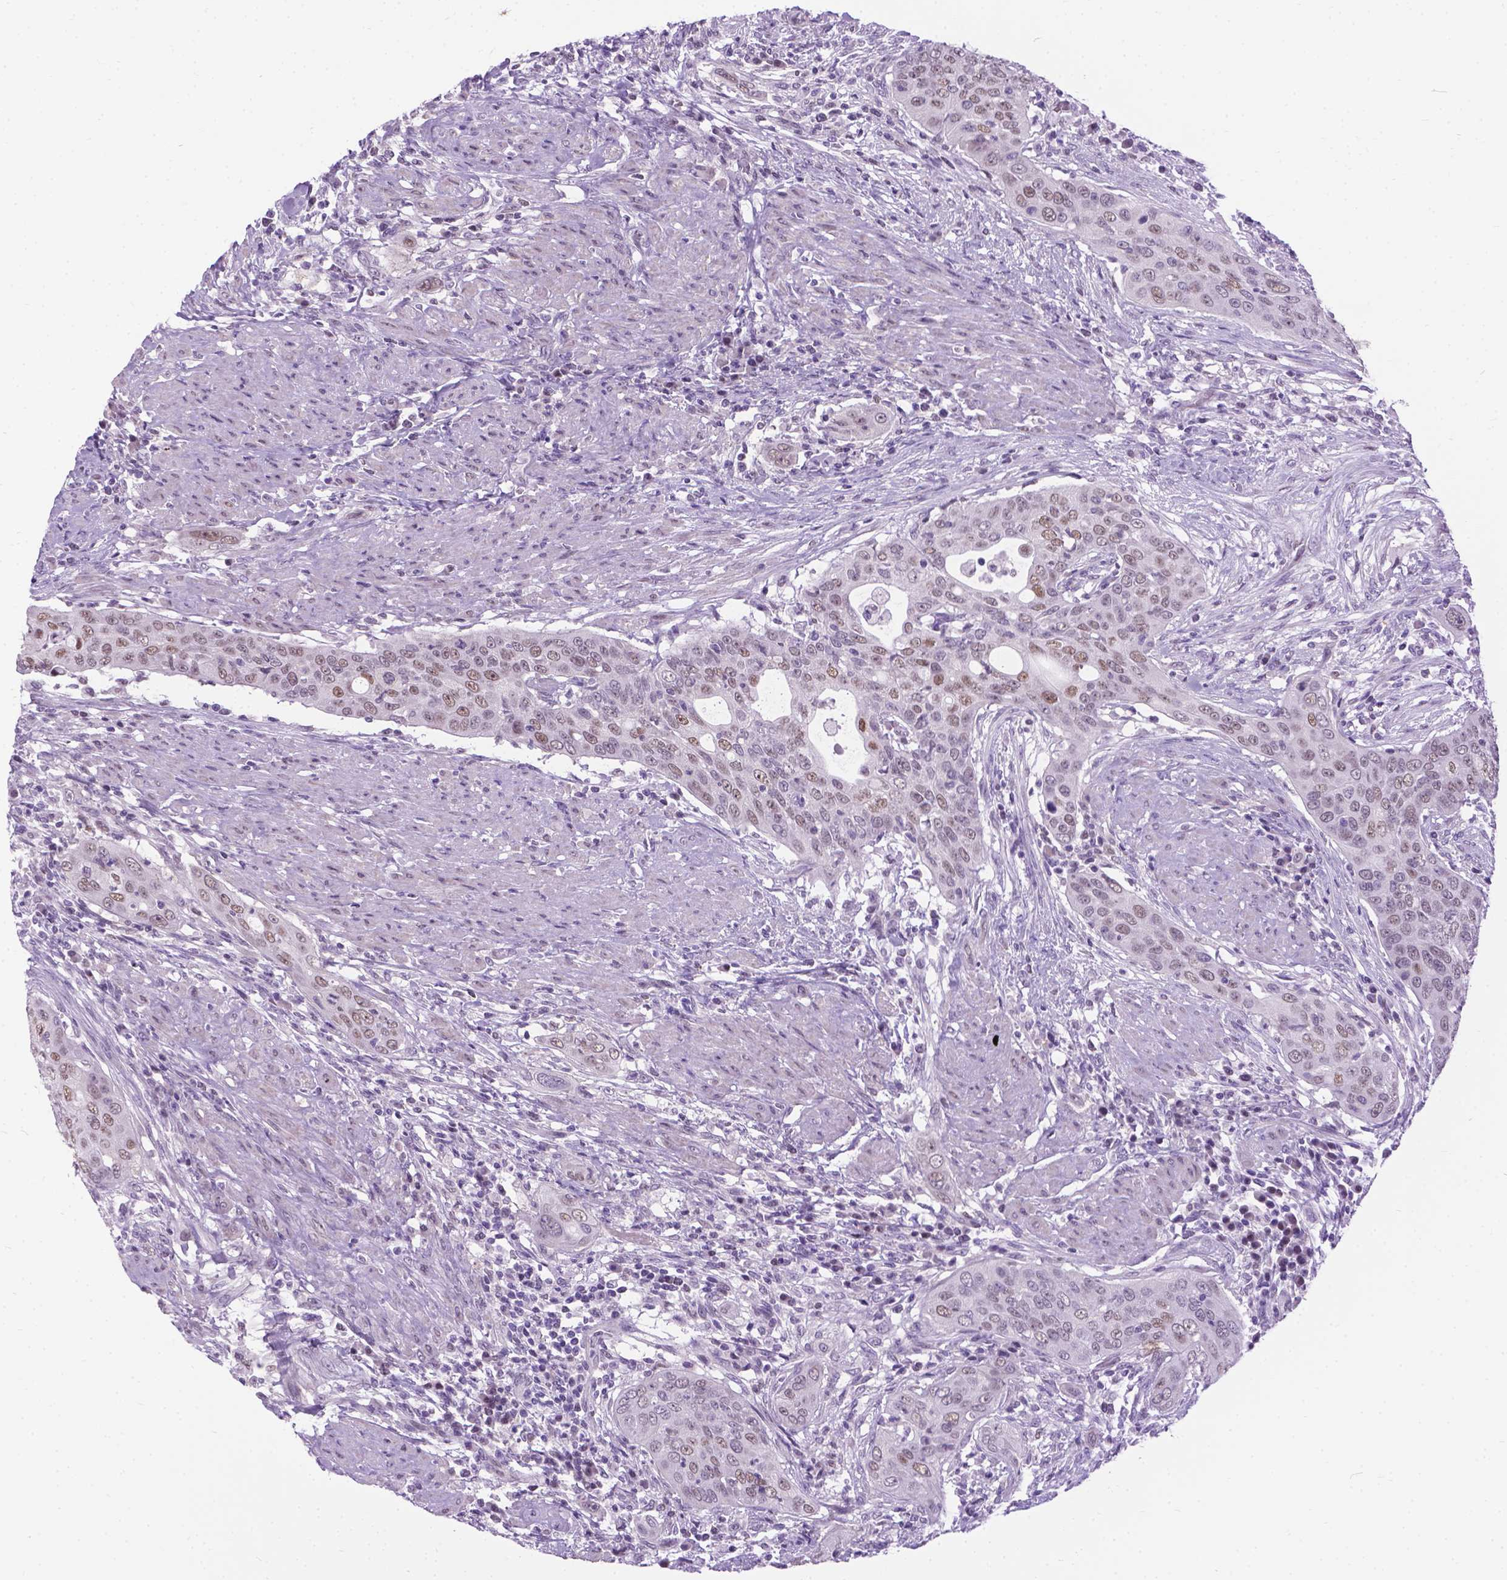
{"staining": {"intensity": "moderate", "quantity": "<25%", "location": "nuclear"}, "tissue": "urothelial cancer", "cell_type": "Tumor cells", "image_type": "cancer", "snomed": [{"axis": "morphology", "description": "Urothelial carcinoma, High grade"}, {"axis": "topography", "description": "Urinary bladder"}], "caption": "The image shows a brown stain indicating the presence of a protein in the nuclear of tumor cells in high-grade urothelial carcinoma.", "gene": "APCDD1L", "patient": {"sex": "male", "age": 82}}